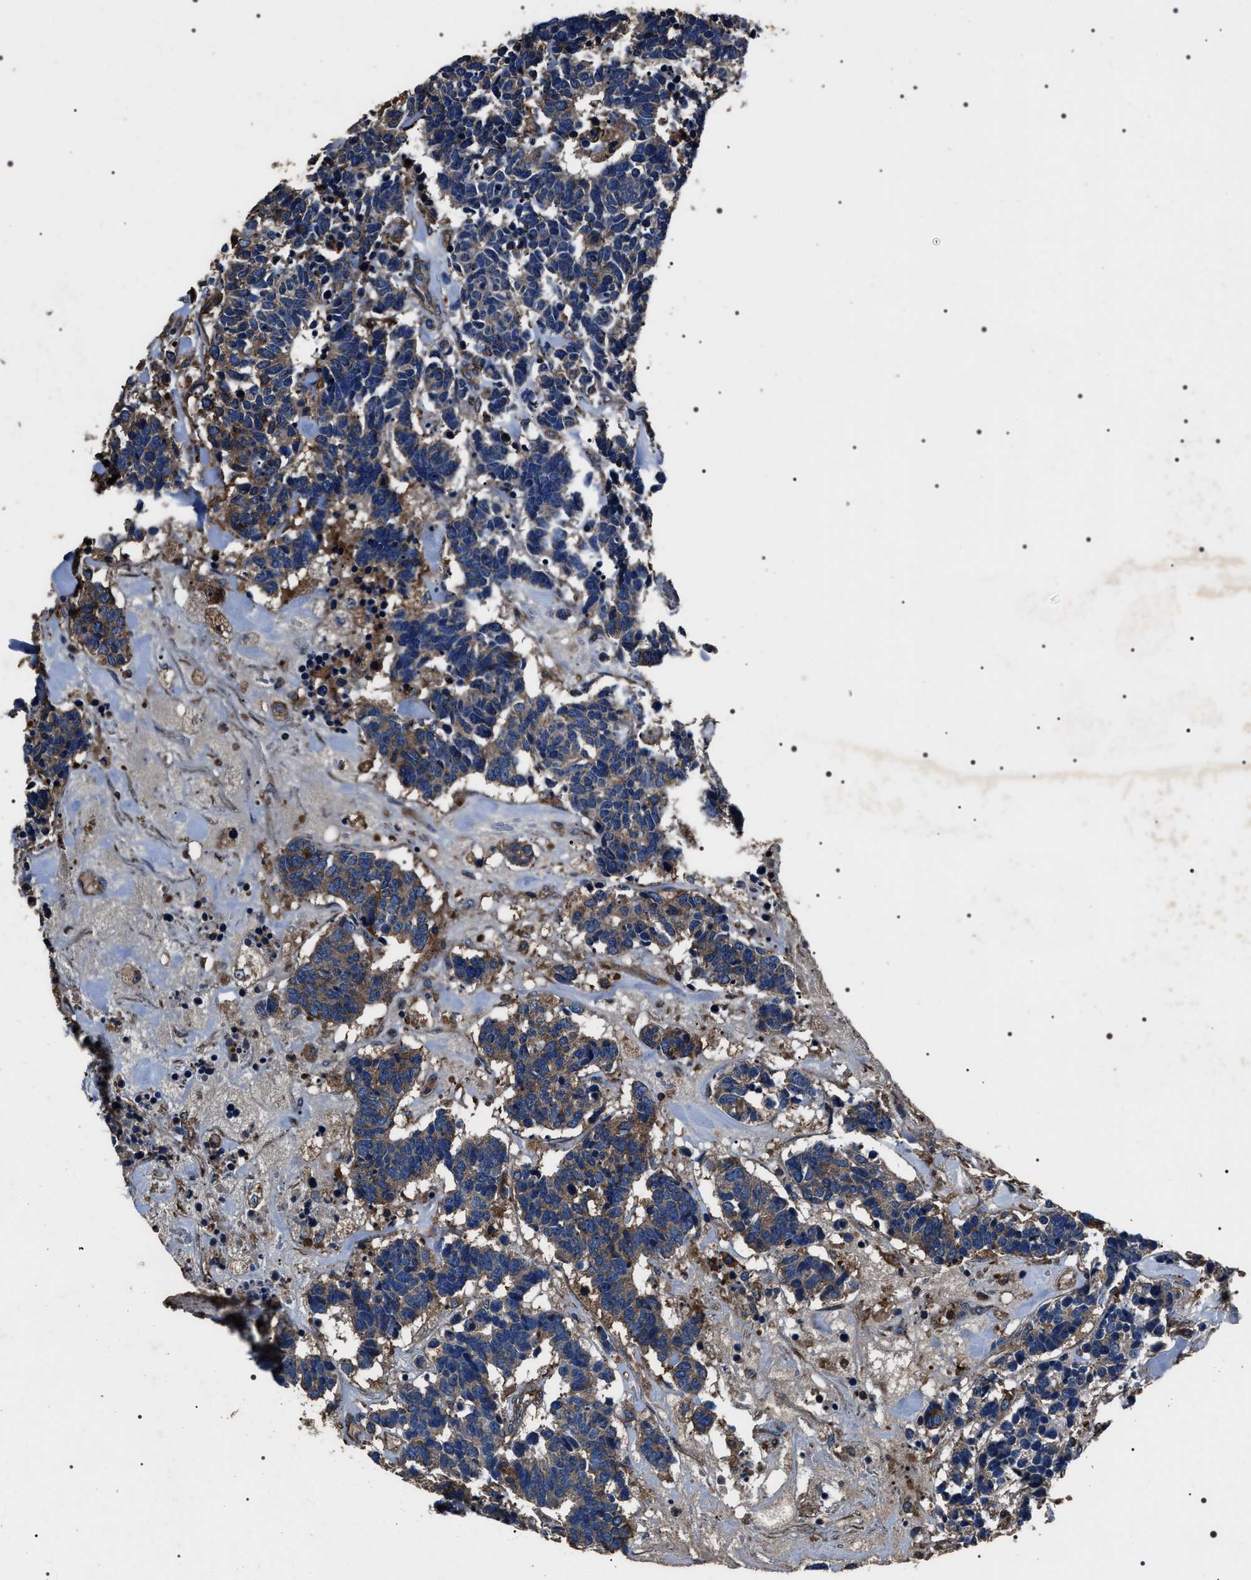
{"staining": {"intensity": "weak", "quantity": "25%-75%", "location": "cytoplasmic/membranous"}, "tissue": "carcinoid", "cell_type": "Tumor cells", "image_type": "cancer", "snomed": [{"axis": "morphology", "description": "Carcinoma, NOS"}, {"axis": "morphology", "description": "Carcinoid, malignant, NOS"}, {"axis": "topography", "description": "Urinary bladder"}], "caption": "Immunohistochemical staining of carcinoid displays weak cytoplasmic/membranous protein expression in approximately 25%-75% of tumor cells.", "gene": "HSCB", "patient": {"sex": "male", "age": 57}}